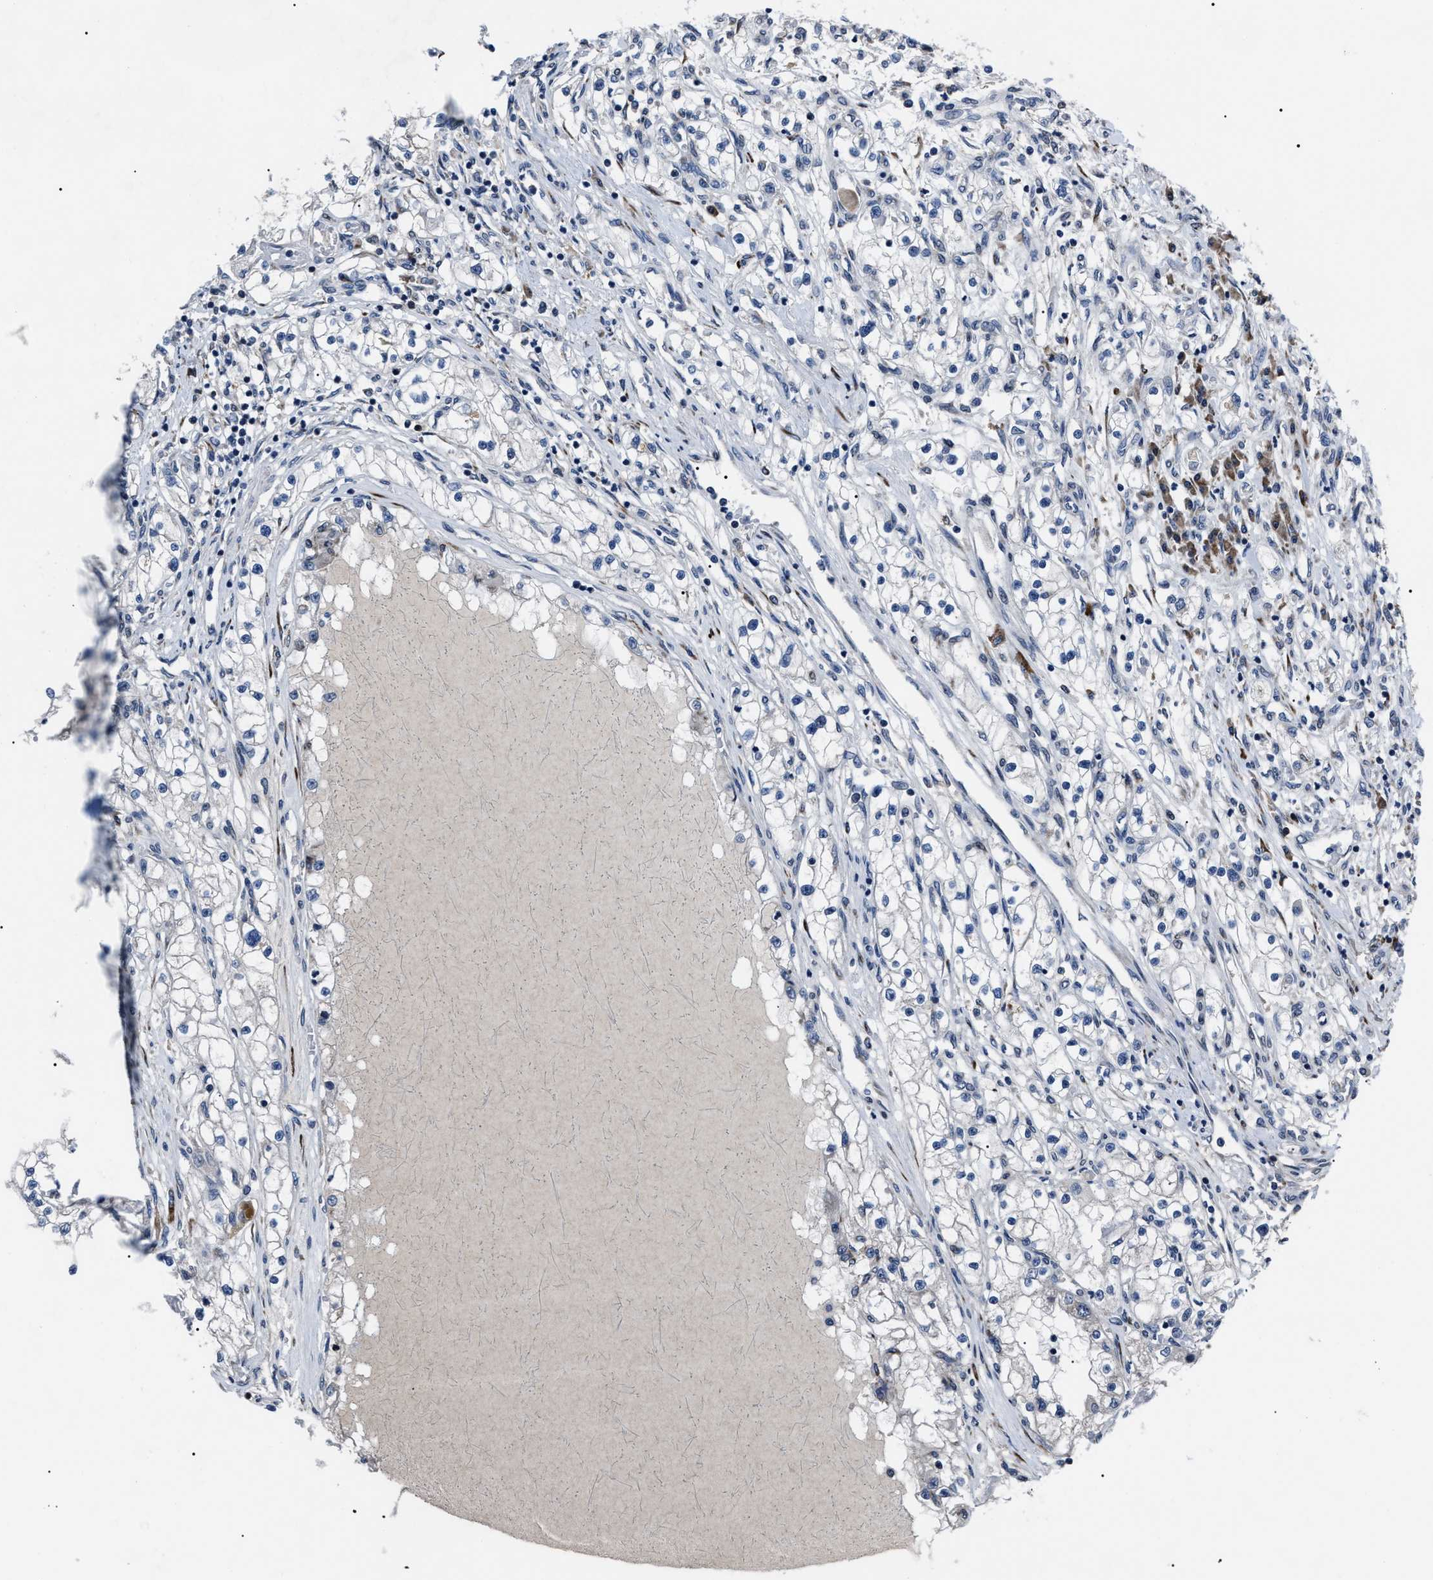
{"staining": {"intensity": "negative", "quantity": "none", "location": "none"}, "tissue": "renal cancer", "cell_type": "Tumor cells", "image_type": "cancer", "snomed": [{"axis": "morphology", "description": "Adenocarcinoma, NOS"}, {"axis": "topography", "description": "Kidney"}], "caption": "There is no significant expression in tumor cells of adenocarcinoma (renal). (DAB (3,3'-diaminobenzidine) immunohistochemistry (IHC) visualized using brightfield microscopy, high magnification).", "gene": "LRRC14", "patient": {"sex": "male", "age": 68}}